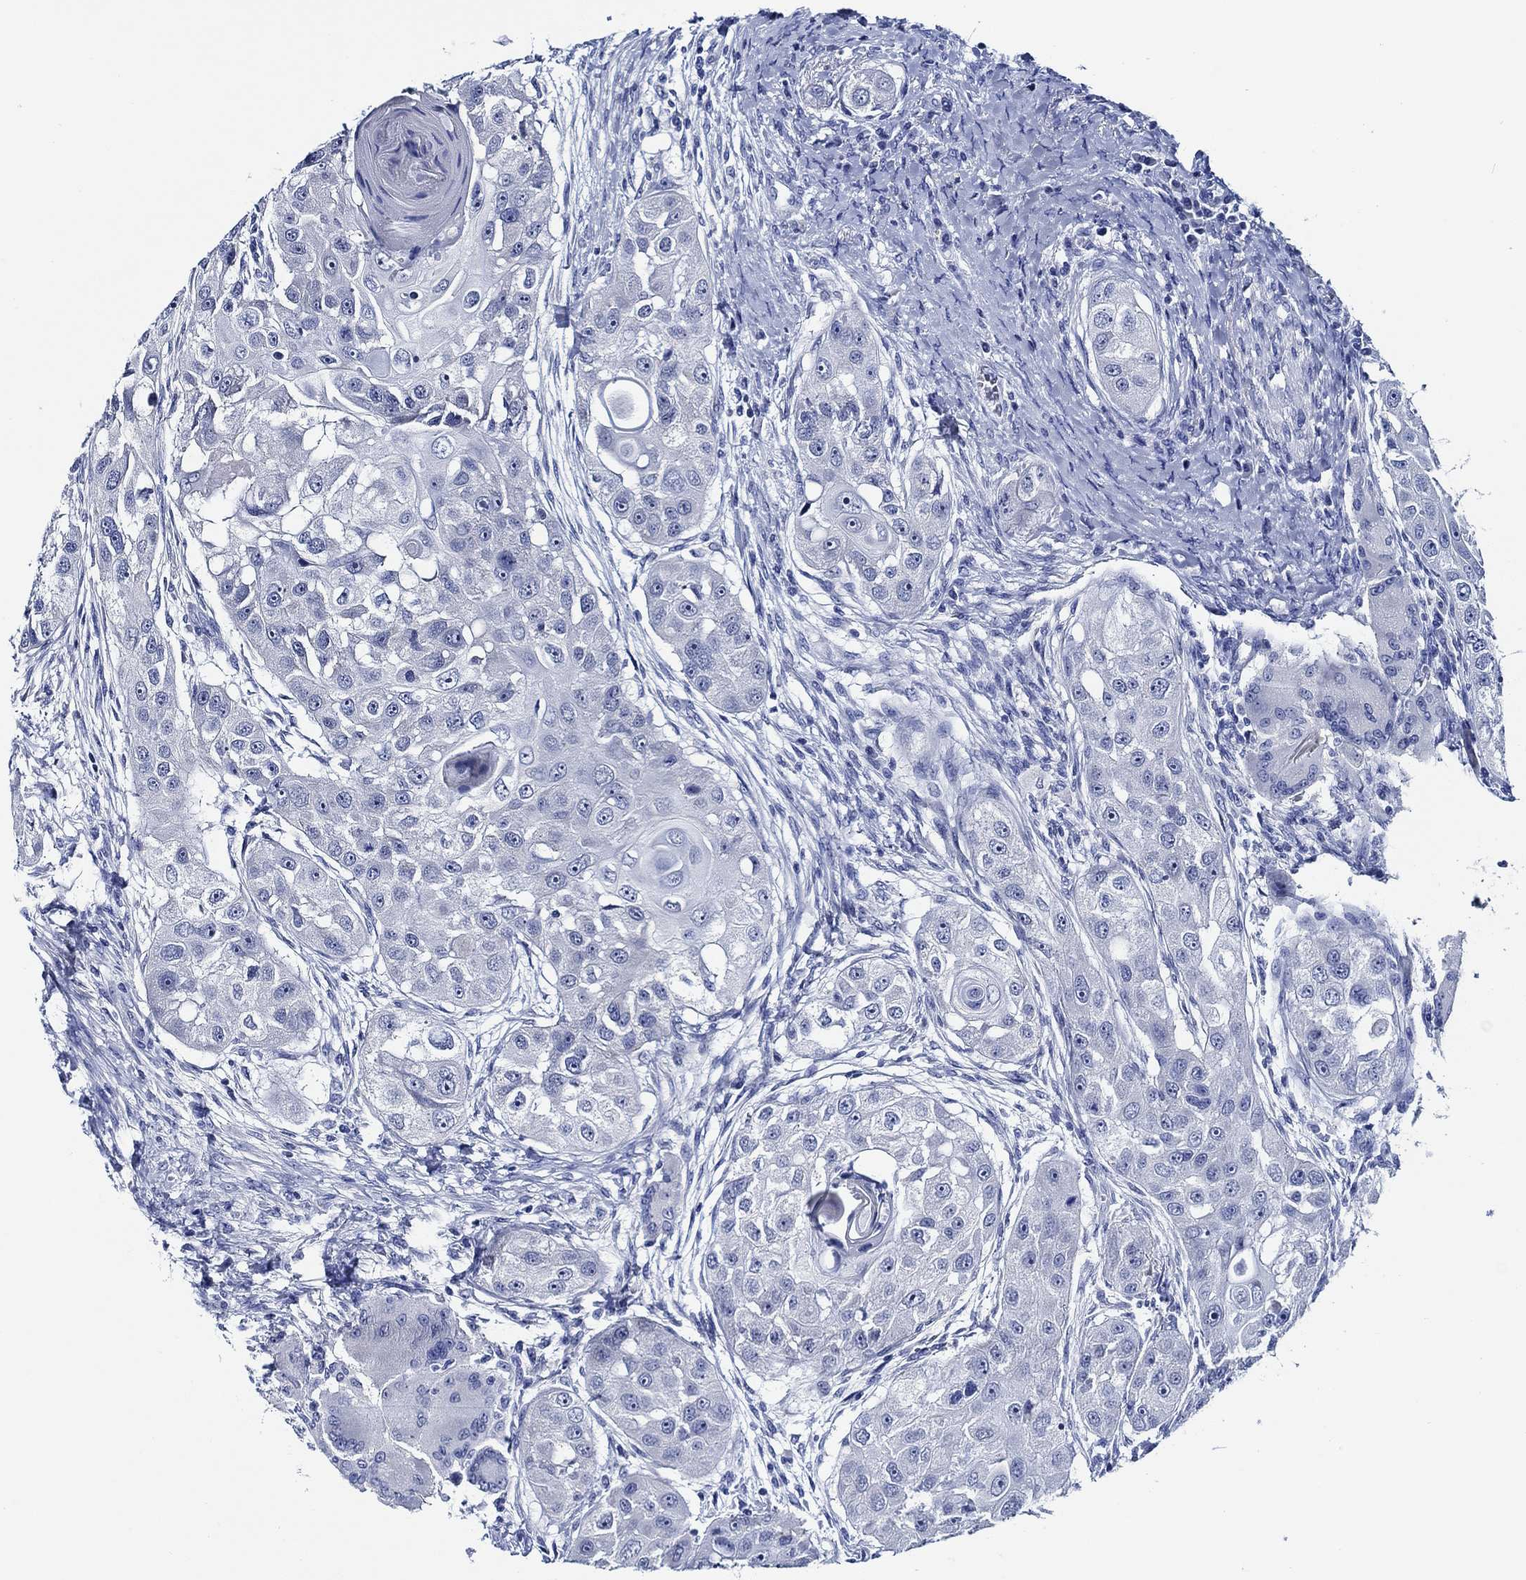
{"staining": {"intensity": "negative", "quantity": "none", "location": "none"}, "tissue": "head and neck cancer", "cell_type": "Tumor cells", "image_type": "cancer", "snomed": [{"axis": "morphology", "description": "Squamous cell carcinoma, NOS"}, {"axis": "topography", "description": "Head-Neck"}], "caption": "Head and neck squamous cell carcinoma was stained to show a protein in brown. There is no significant expression in tumor cells.", "gene": "WDR62", "patient": {"sex": "male", "age": 51}}